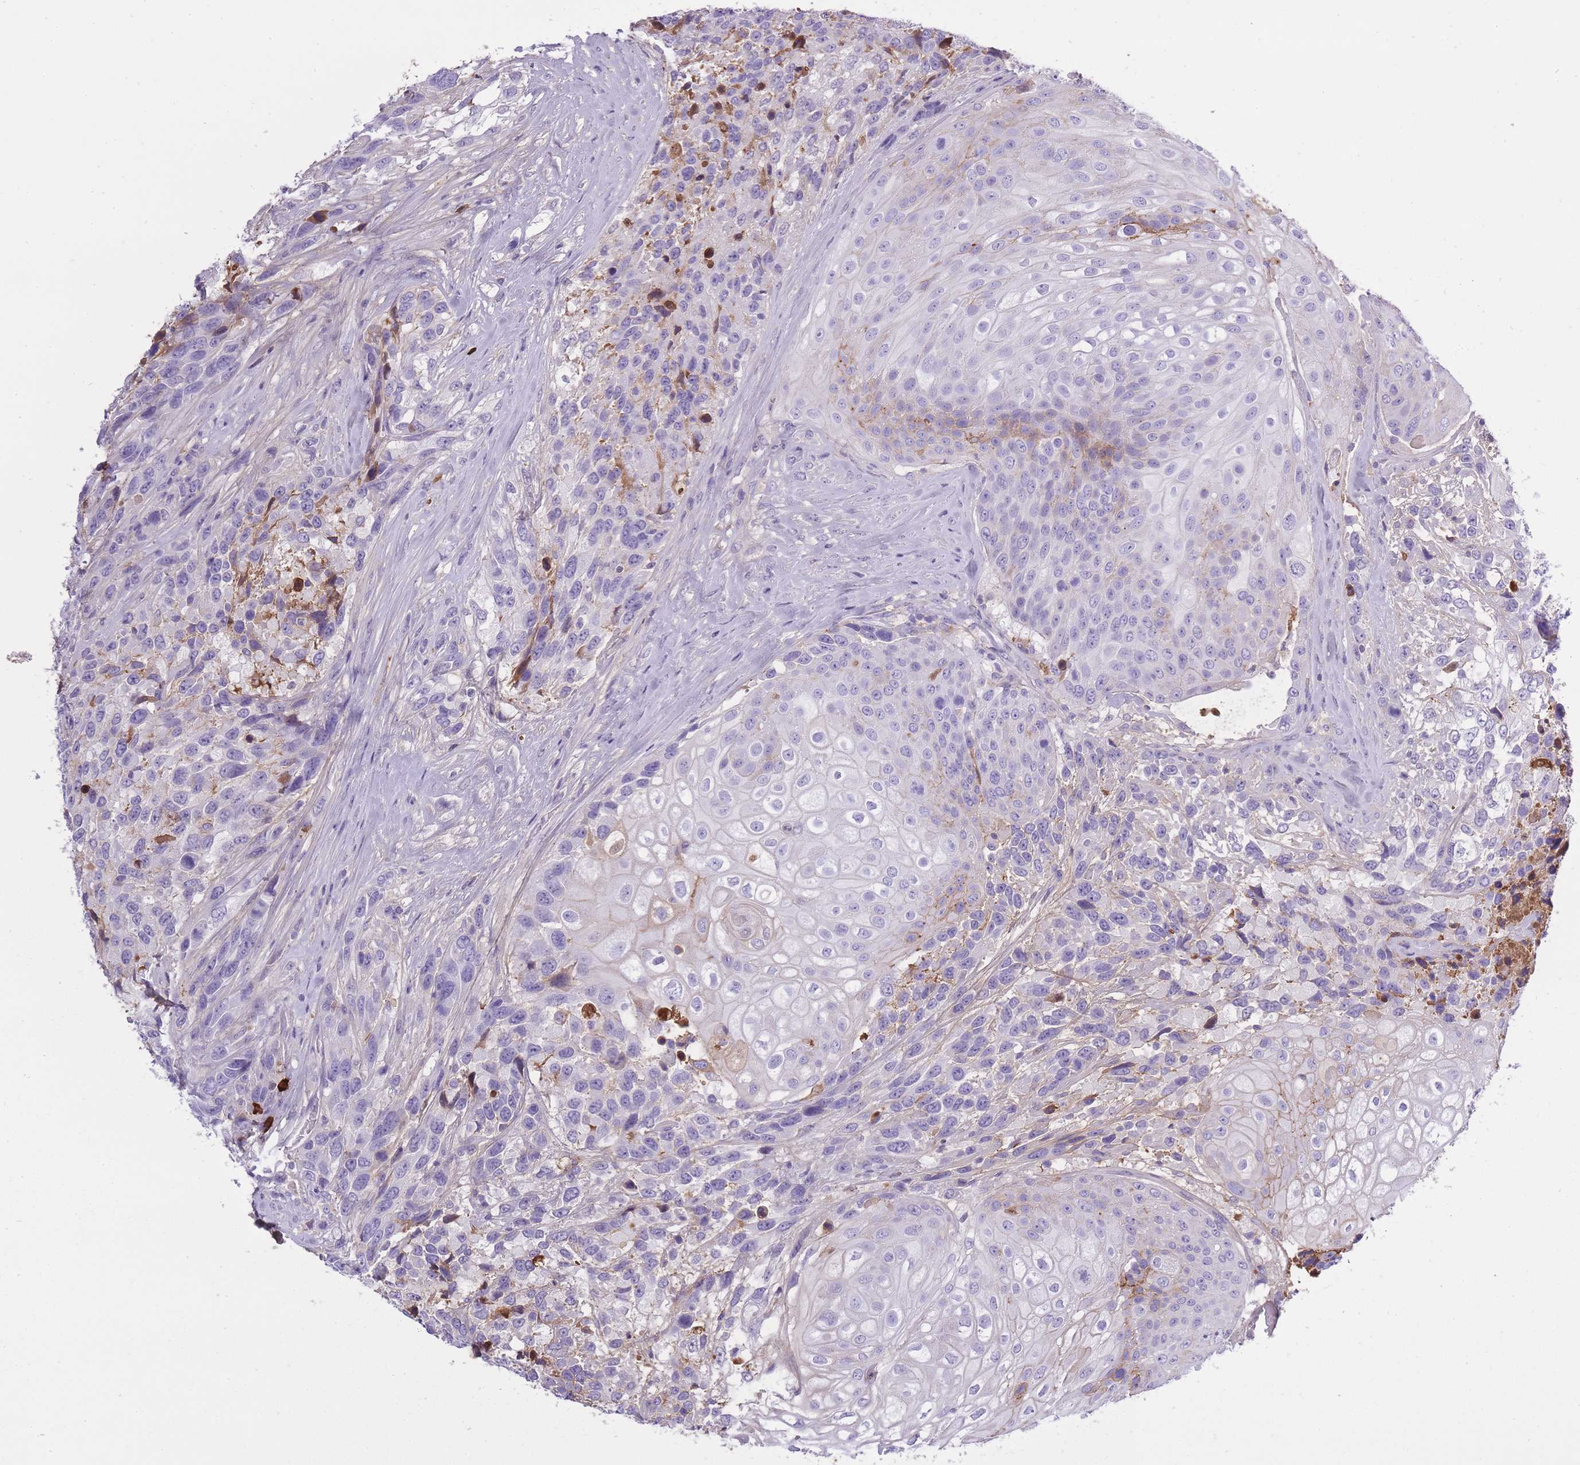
{"staining": {"intensity": "negative", "quantity": "none", "location": "none"}, "tissue": "urothelial cancer", "cell_type": "Tumor cells", "image_type": "cancer", "snomed": [{"axis": "morphology", "description": "Urothelial carcinoma, High grade"}, {"axis": "topography", "description": "Urinary bladder"}], "caption": "The image demonstrates no staining of tumor cells in urothelial carcinoma (high-grade).", "gene": "IGKV1D-42", "patient": {"sex": "female", "age": 70}}